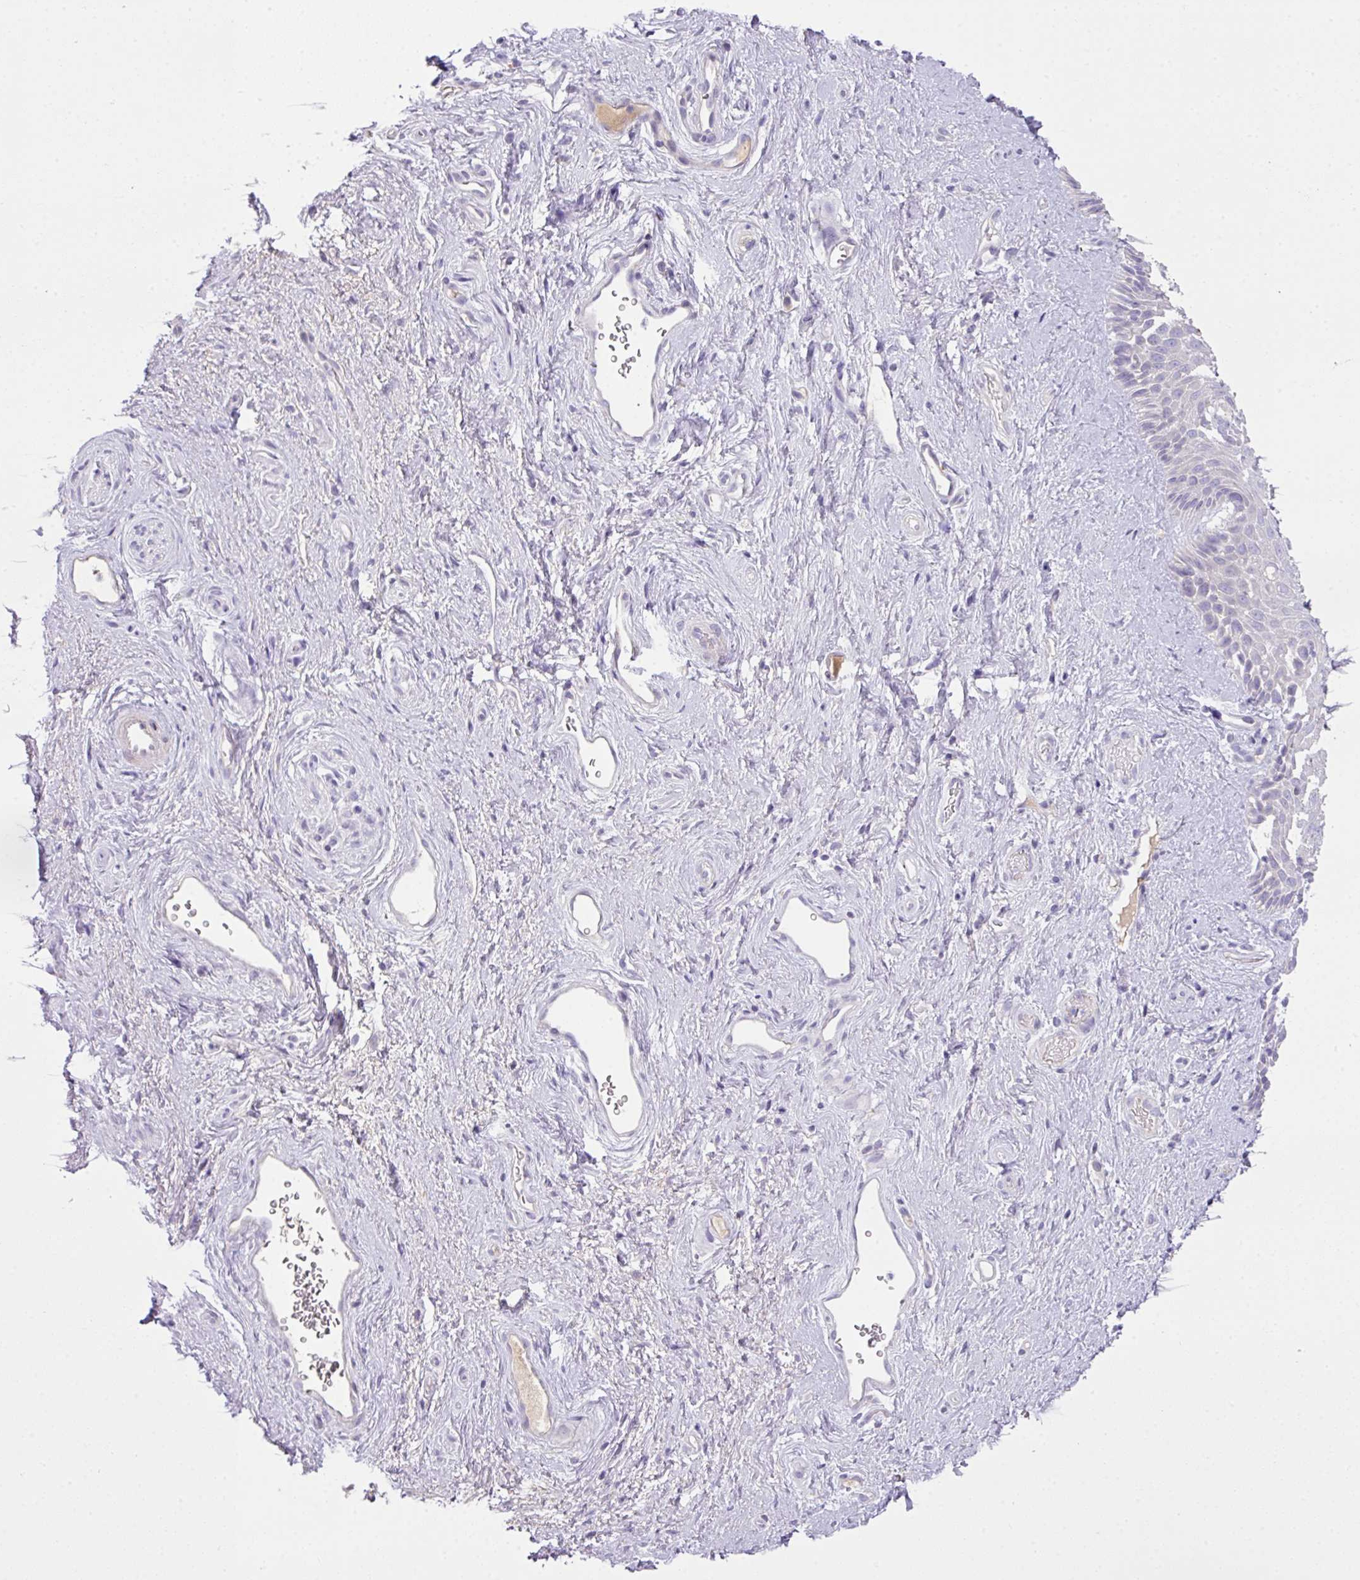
{"staining": {"intensity": "negative", "quantity": "none", "location": "none"}, "tissue": "vagina", "cell_type": "Squamous epithelial cells", "image_type": "normal", "snomed": [{"axis": "morphology", "description": "Normal tissue, NOS"}, {"axis": "topography", "description": "Vagina"}], "caption": "A high-resolution image shows immunohistochemistry staining of normal vagina, which demonstrates no significant staining in squamous epithelial cells. (Brightfield microscopy of DAB IHC at high magnification).", "gene": "OR6C6", "patient": {"sex": "female", "age": 47}}